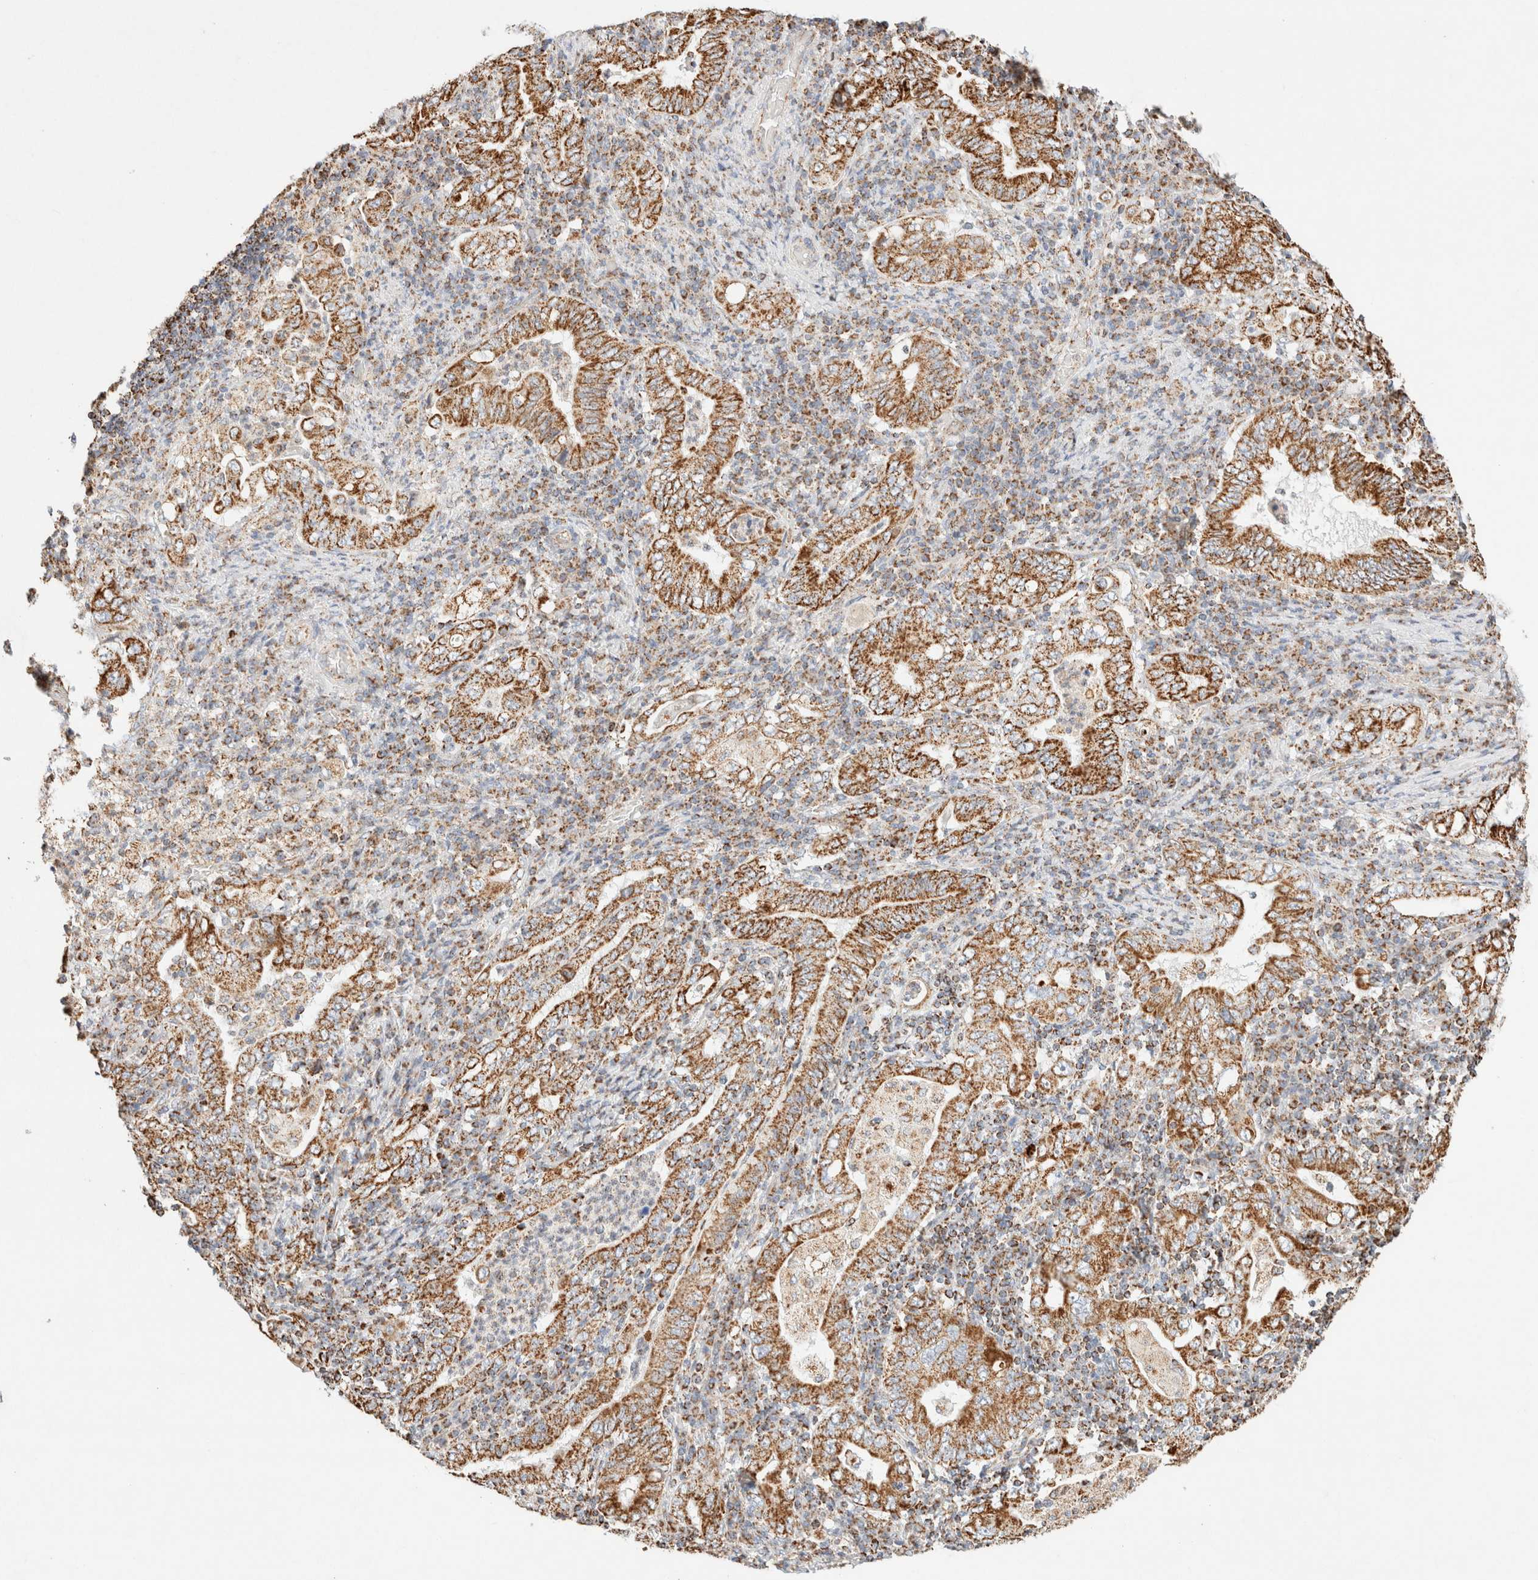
{"staining": {"intensity": "moderate", "quantity": ">75%", "location": "cytoplasmic/membranous"}, "tissue": "stomach cancer", "cell_type": "Tumor cells", "image_type": "cancer", "snomed": [{"axis": "morphology", "description": "Normal tissue, NOS"}, {"axis": "morphology", "description": "Adenocarcinoma, NOS"}, {"axis": "topography", "description": "Esophagus"}, {"axis": "topography", "description": "Stomach, upper"}, {"axis": "topography", "description": "Peripheral nerve tissue"}], "caption": "Protein staining exhibits moderate cytoplasmic/membranous staining in approximately >75% of tumor cells in stomach cancer (adenocarcinoma).", "gene": "PHB2", "patient": {"sex": "male", "age": 62}}